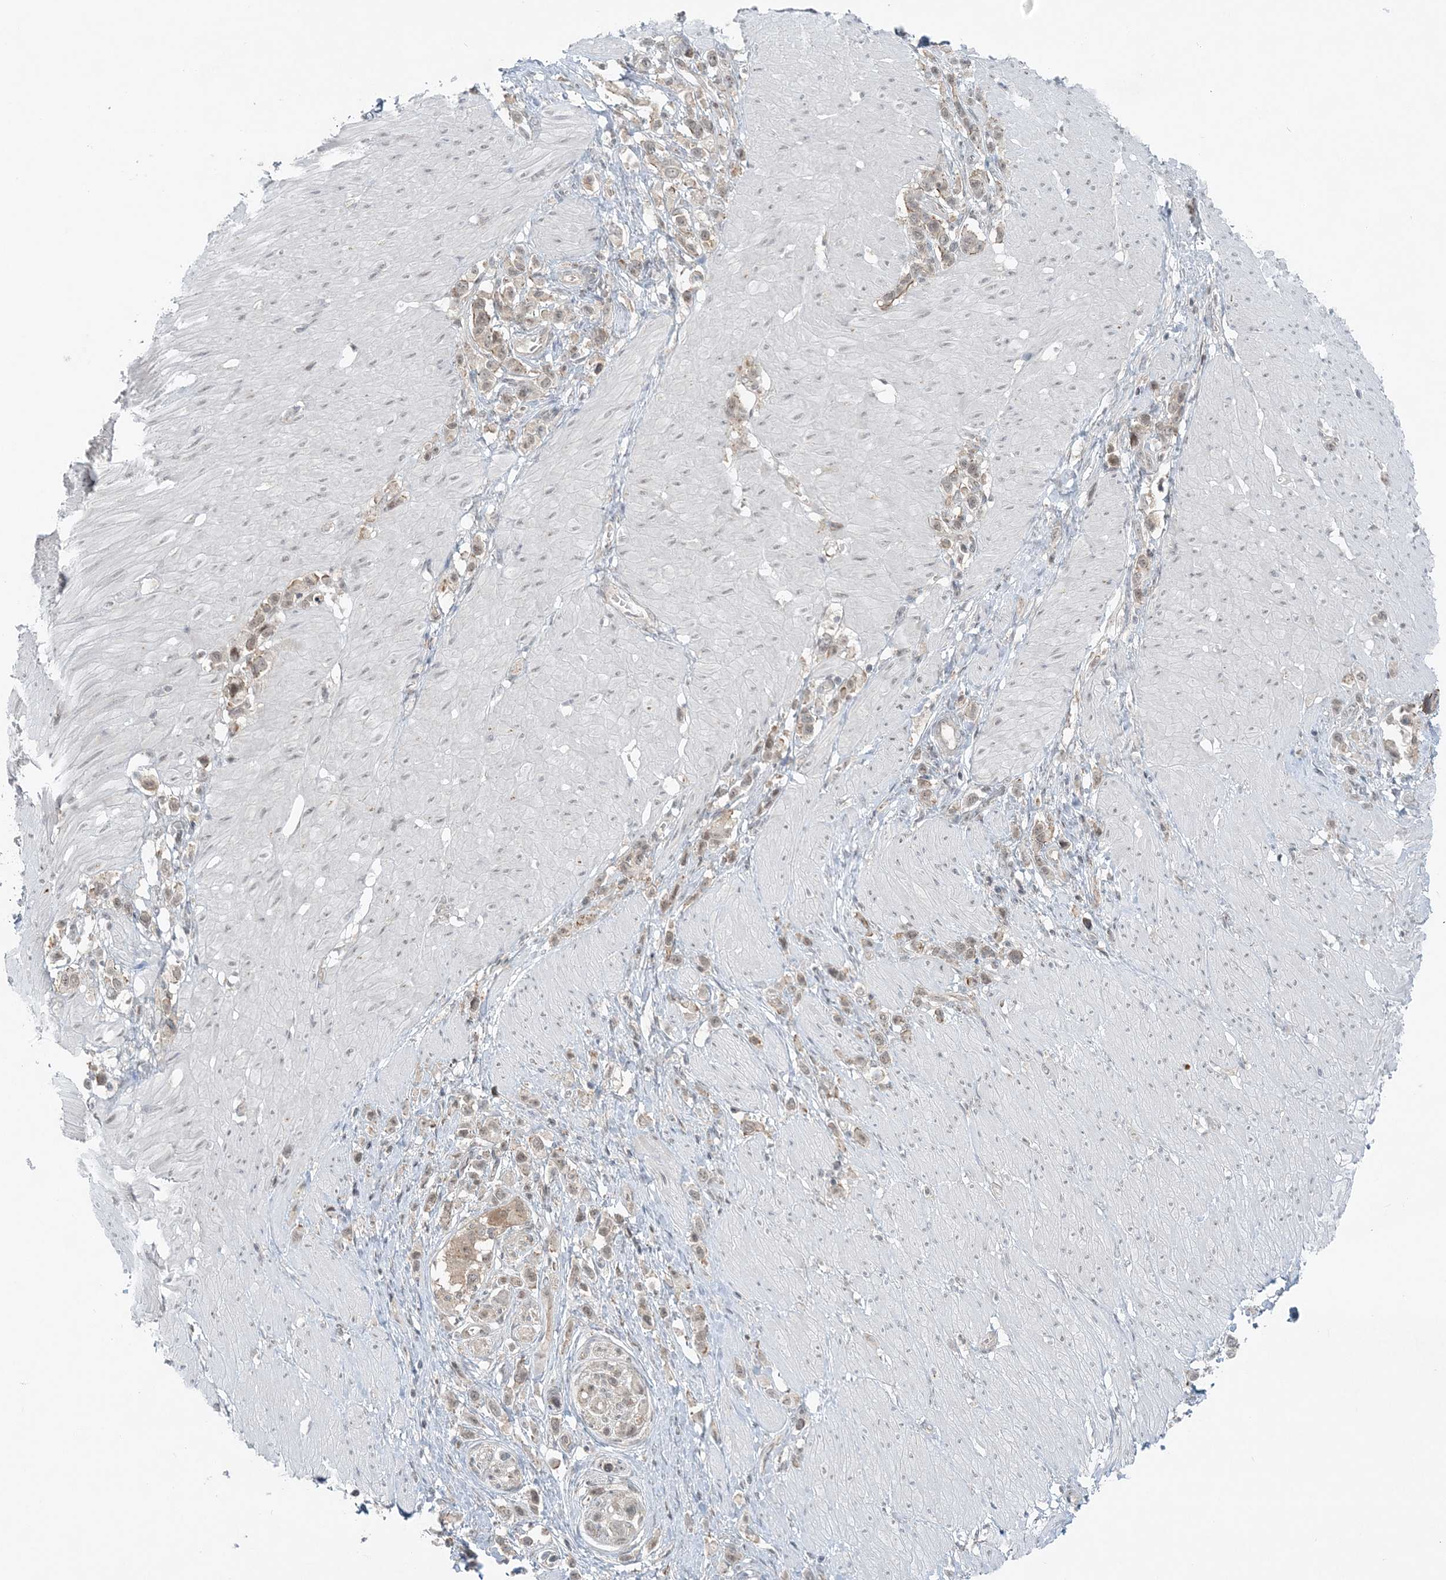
{"staining": {"intensity": "weak", "quantity": "25%-75%", "location": "cytoplasmic/membranous,nuclear"}, "tissue": "stomach cancer", "cell_type": "Tumor cells", "image_type": "cancer", "snomed": [{"axis": "morphology", "description": "Normal tissue, NOS"}, {"axis": "morphology", "description": "Adenocarcinoma, NOS"}, {"axis": "topography", "description": "Stomach, upper"}, {"axis": "topography", "description": "Stomach"}], "caption": "Human stomach cancer stained for a protein (brown) reveals weak cytoplasmic/membranous and nuclear positive staining in approximately 25%-75% of tumor cells.", "gene": "ATP11A", "patient": {"sex": "female", "age": 65}}